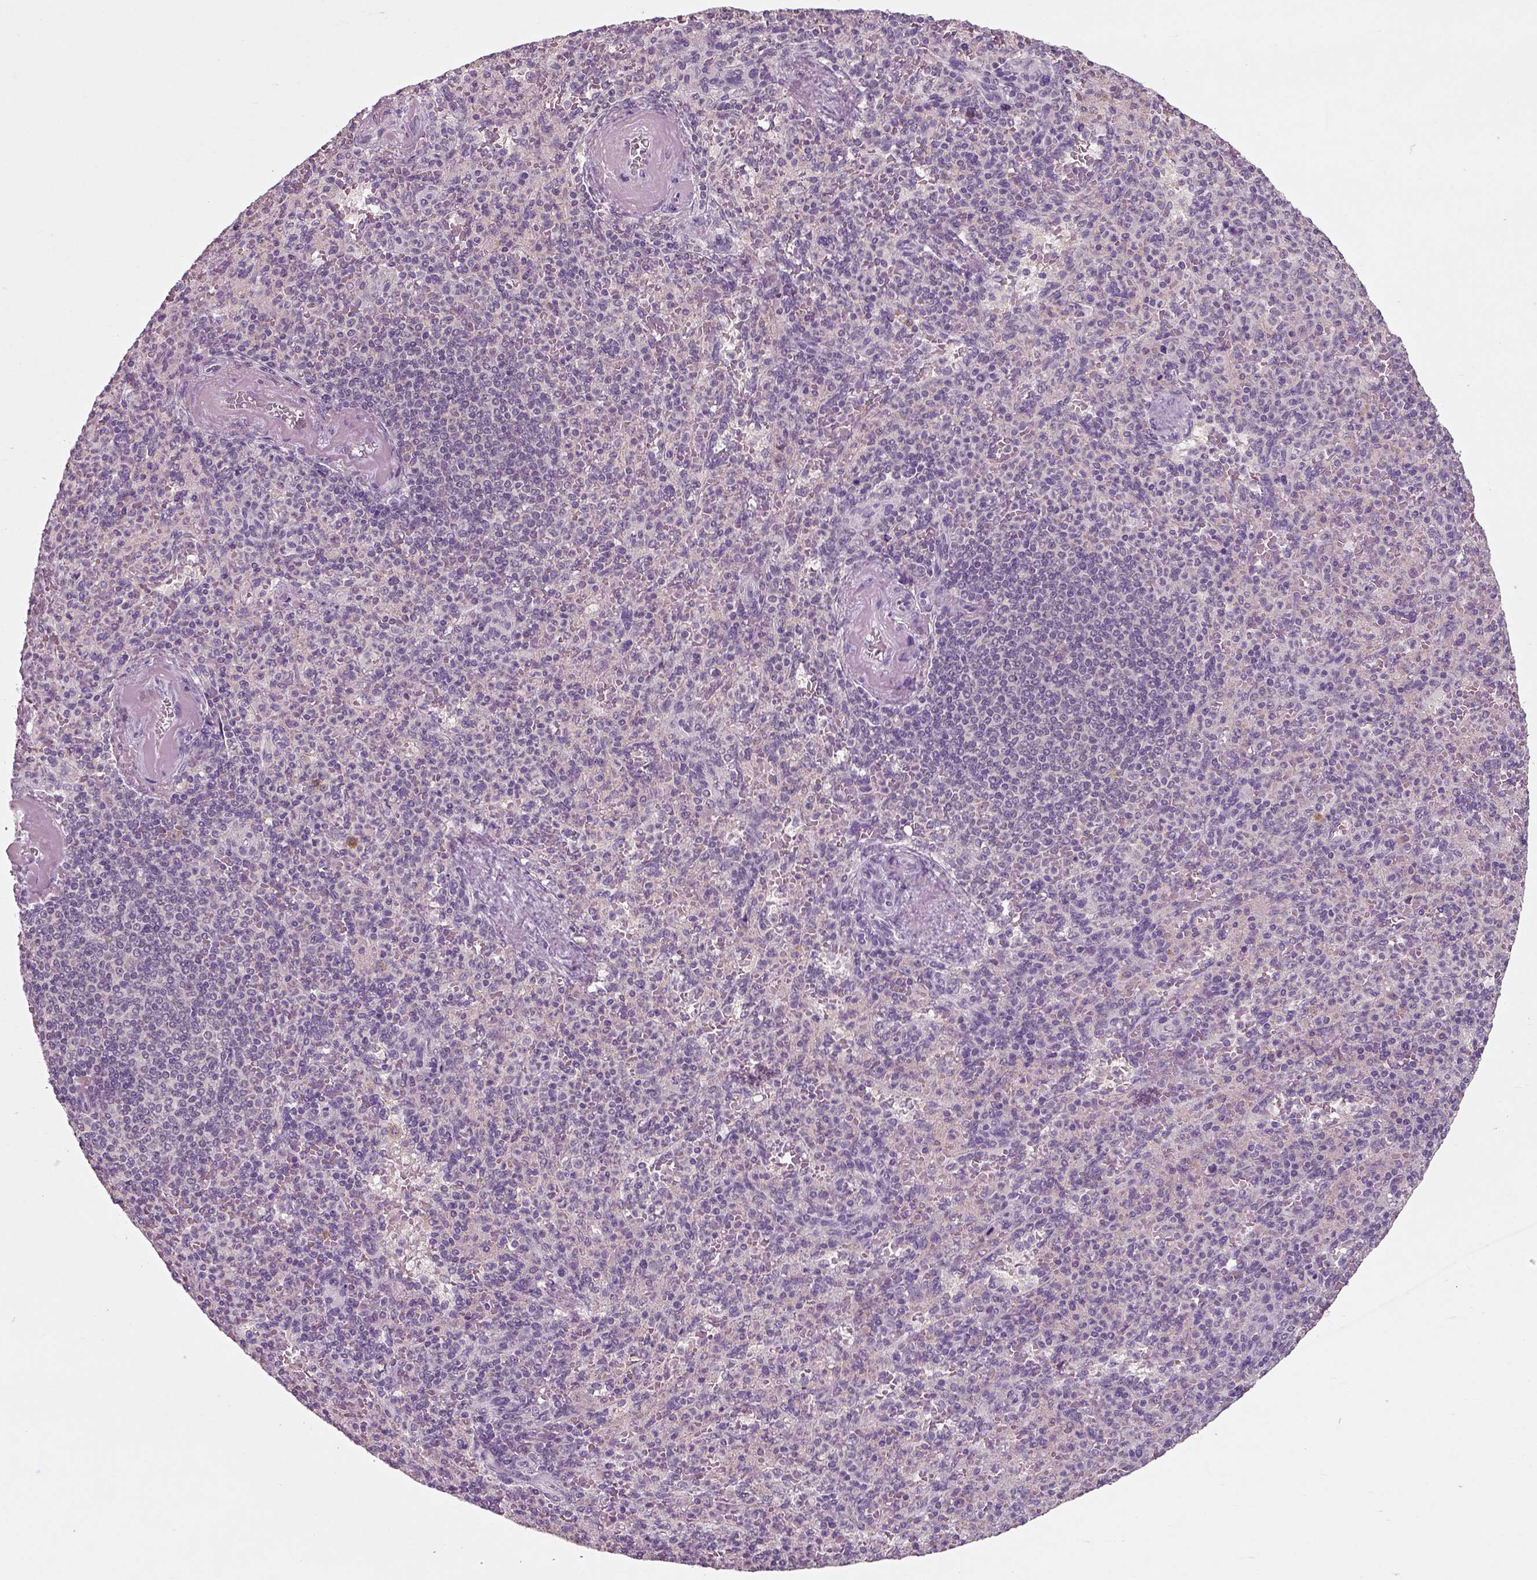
{"staining": {"intensity": "negative", "quantity": "none", "location": "none"}, "tissue": "spleen", "cell_type": "Cells in red pulp", "image_type": "normal", "snomed": [{"axis": "morphology", "description": "Normal tissue, NOS"}, {"axis": "topography", "description": "Spleen"}], "caption": "Cells in red pulp show no significant staining in normal spleen.", "gene": "RND2", "patient": {"sex": "female", "age": 74}}